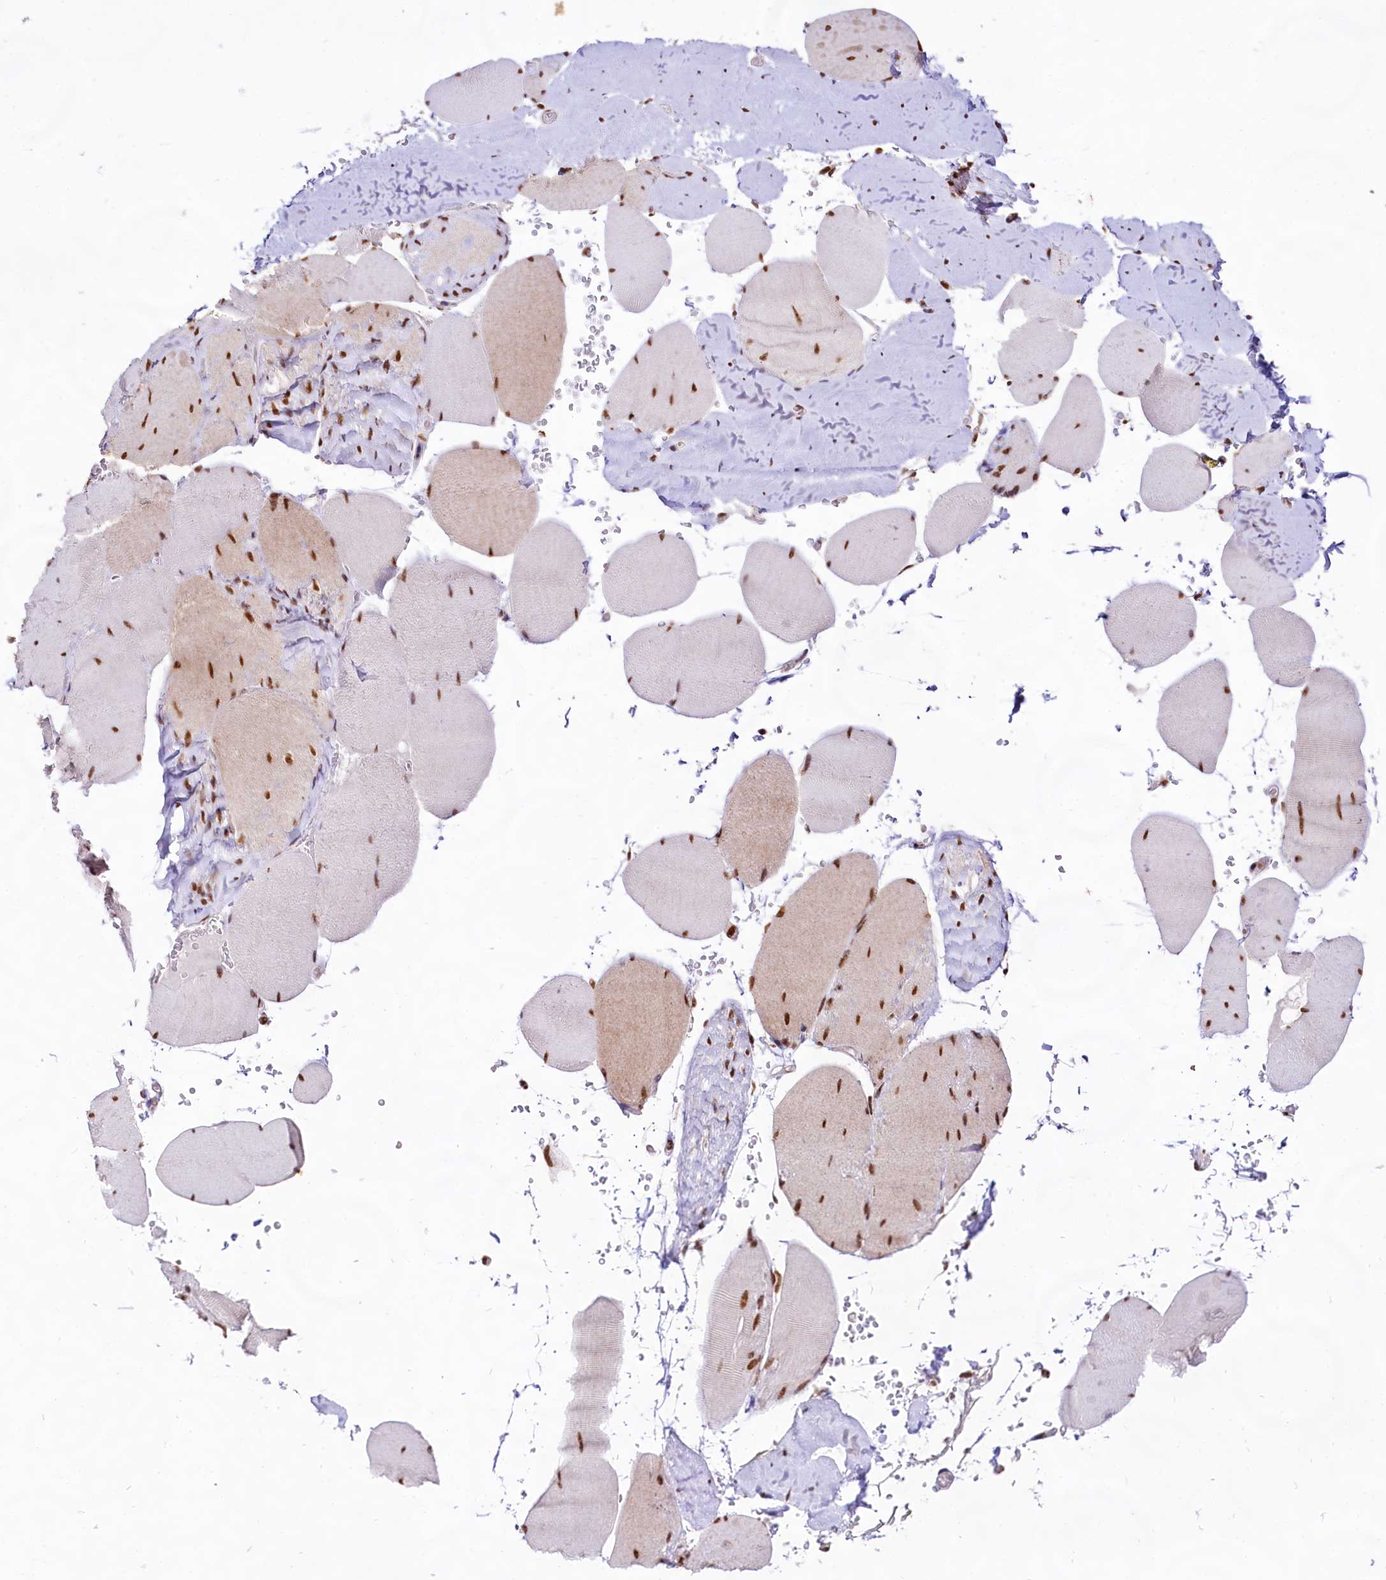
{"staining": {"intensity": "moderate", "quantity": ">75%", "location": "cytoplasmic/membranous,nuclear"}, "tissue": "skeletal muscle", "cell_type": "Myocytes", "image_type": "normal", "snomed": [{"axis": "morphology", "description": "Normal tissue, NOS"}, {"axis": "topography", "description": "Skeletal muscle"}, {"axis": "topography", "description": "Head-Neck"}], "caption": "The photomicrograph reveals immunohistochemical staining of unremarkable skeletal muscle. There is moderate cytoplasmic/membranous,nuclear expression is seen in about >75% of myocytes. (Stains: DAB in brown, nuclei in blue, Microscopy: brightfield microscopy at high magnification).", "gene": "HIRA", "patient": {"sex": "male", "age": 66}}